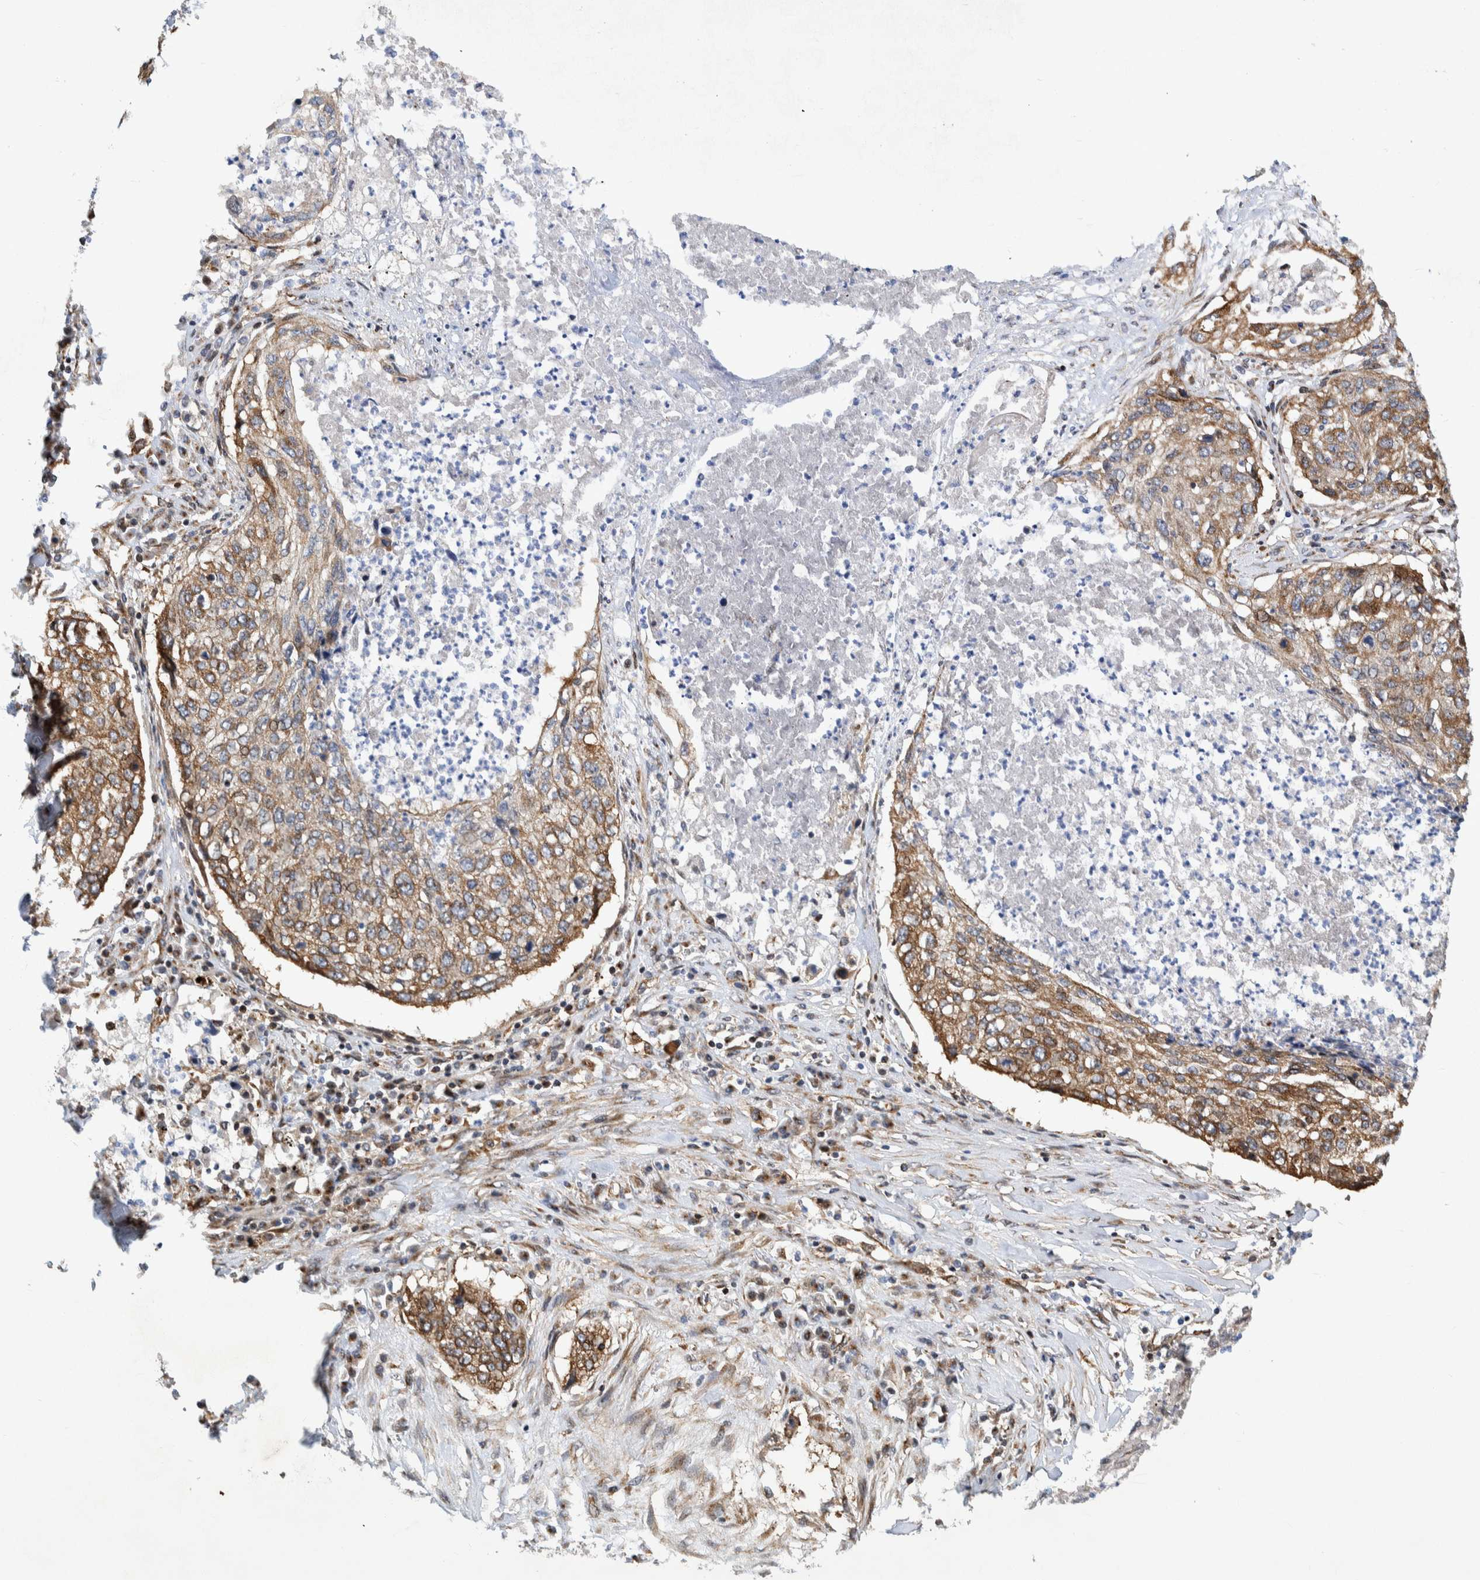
{"staining": {"intensity": "moderate", "quantity": ">75%", "location": "cytoplasmic/membranous"}, "tissue": "lung cancer", "cell_type": "Tumor cells", "image_type": "cancer", "snomed": [{"axis": "morphology", "description": "Squamous cell carcinoma, NOS"}, {"axis": "topography", "description": "Lung"}], "caption": "Brown immunohistochemical staining in human lung cancer displays moderate cytoplasmic/membranous positivity in about >75% of tumor cells. Ihc stains the protein in brown and the nuclei are stained blue.", "gene": "CCDC57", "patient": {"sex": "female", "age": 63}}